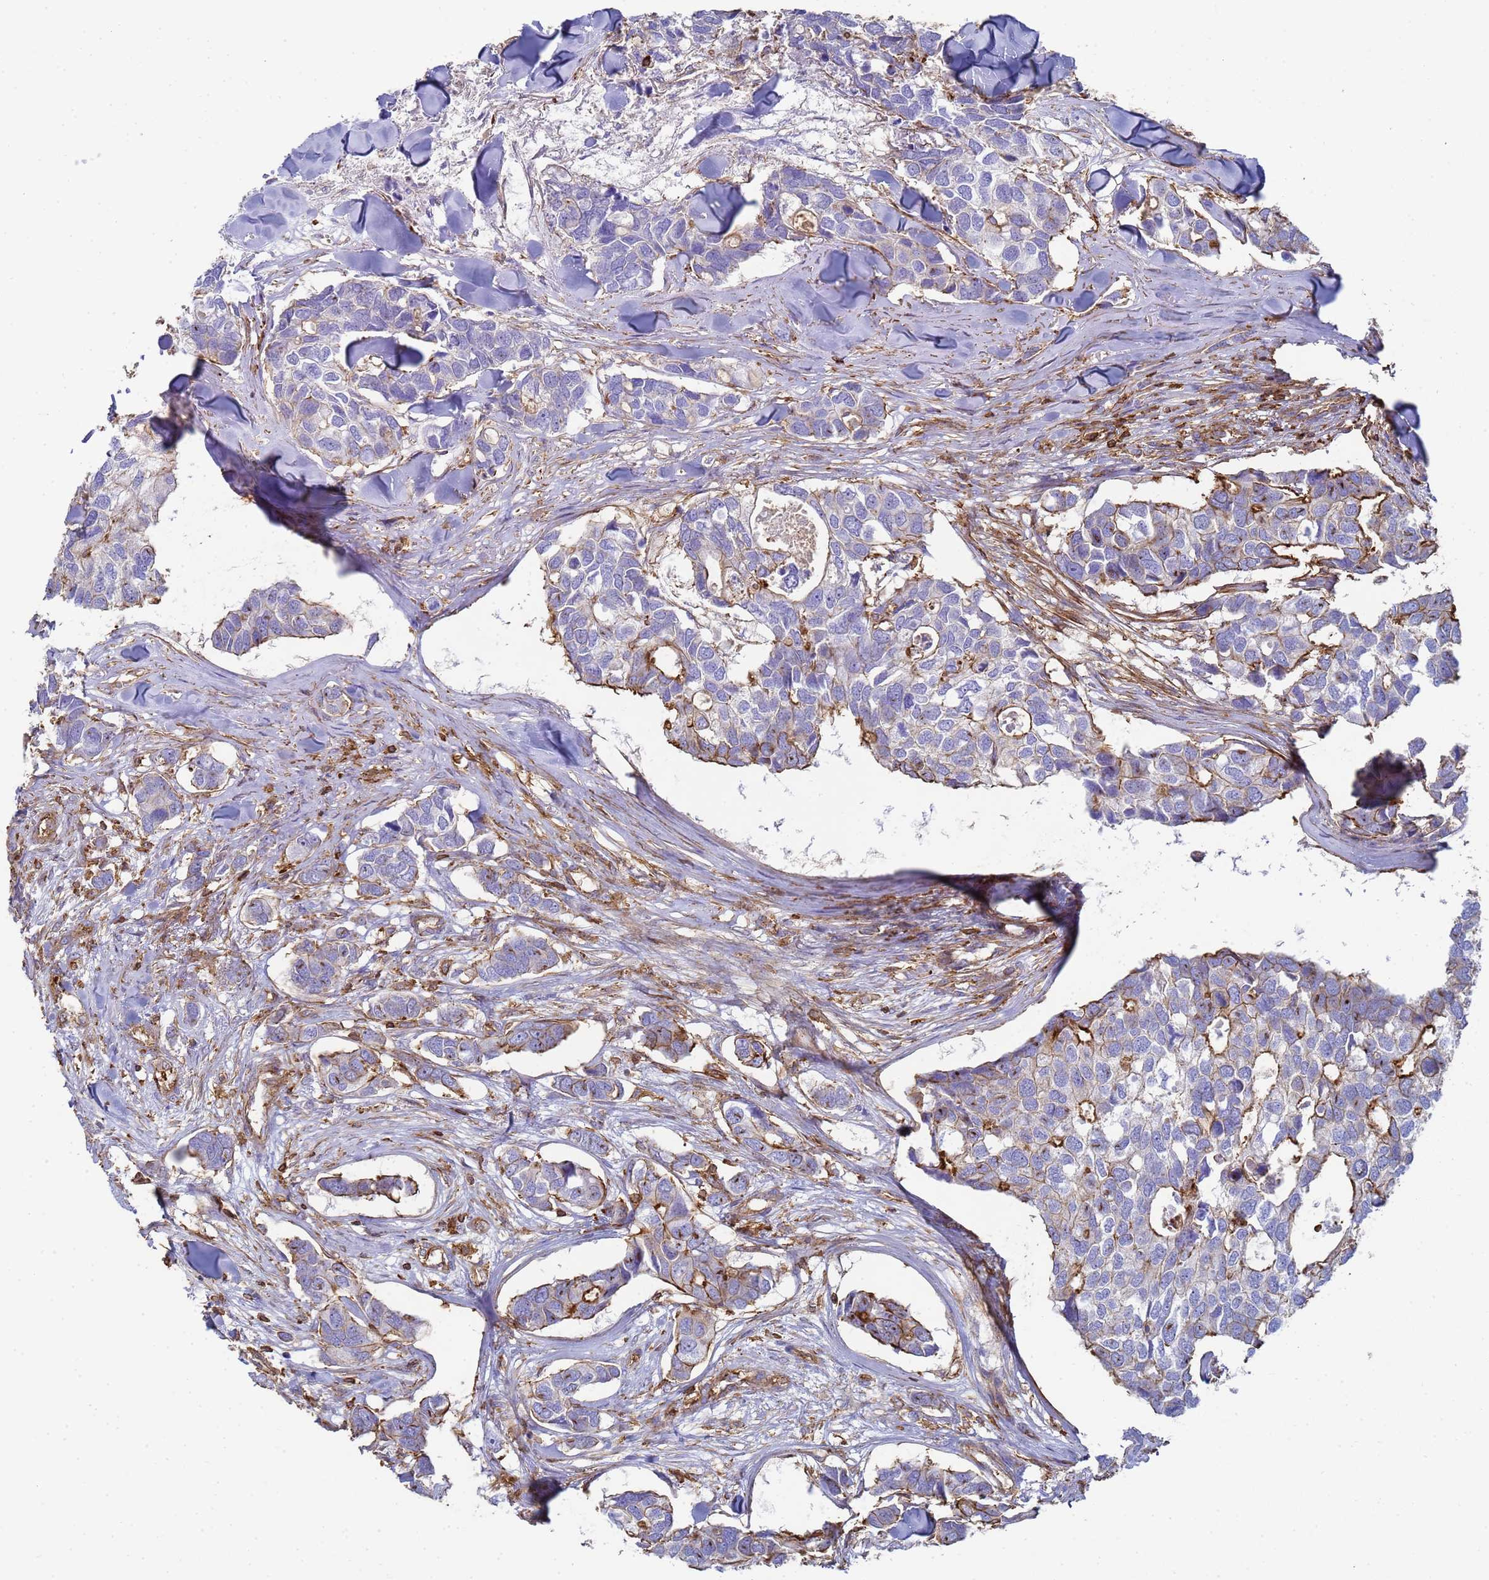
{"staining": {"intensity": "strong", "quantity": "<25%", "location": "cytoplasmic/membranous"}, "tissue": "breast cancer", "cell_type": "Tumor cells", "image_type": "cancer", "snomed": [{"axis": "morphology", "description": "Duct carcinoma"}, {"axis": "topography", "description": "Breast"}], "caption": "The image shows staining of breast cancer (invasive ductal carcinoma), revealing strong cytoplasmic/membranous protein expression (brown color) within tumor cells. (Stains: DAB in brown, nuclei in blue, Microscopy: brightfield microscopy at high magnification).", "gene": "ACTB", "patient": {"sex": "female", "age": 83}}